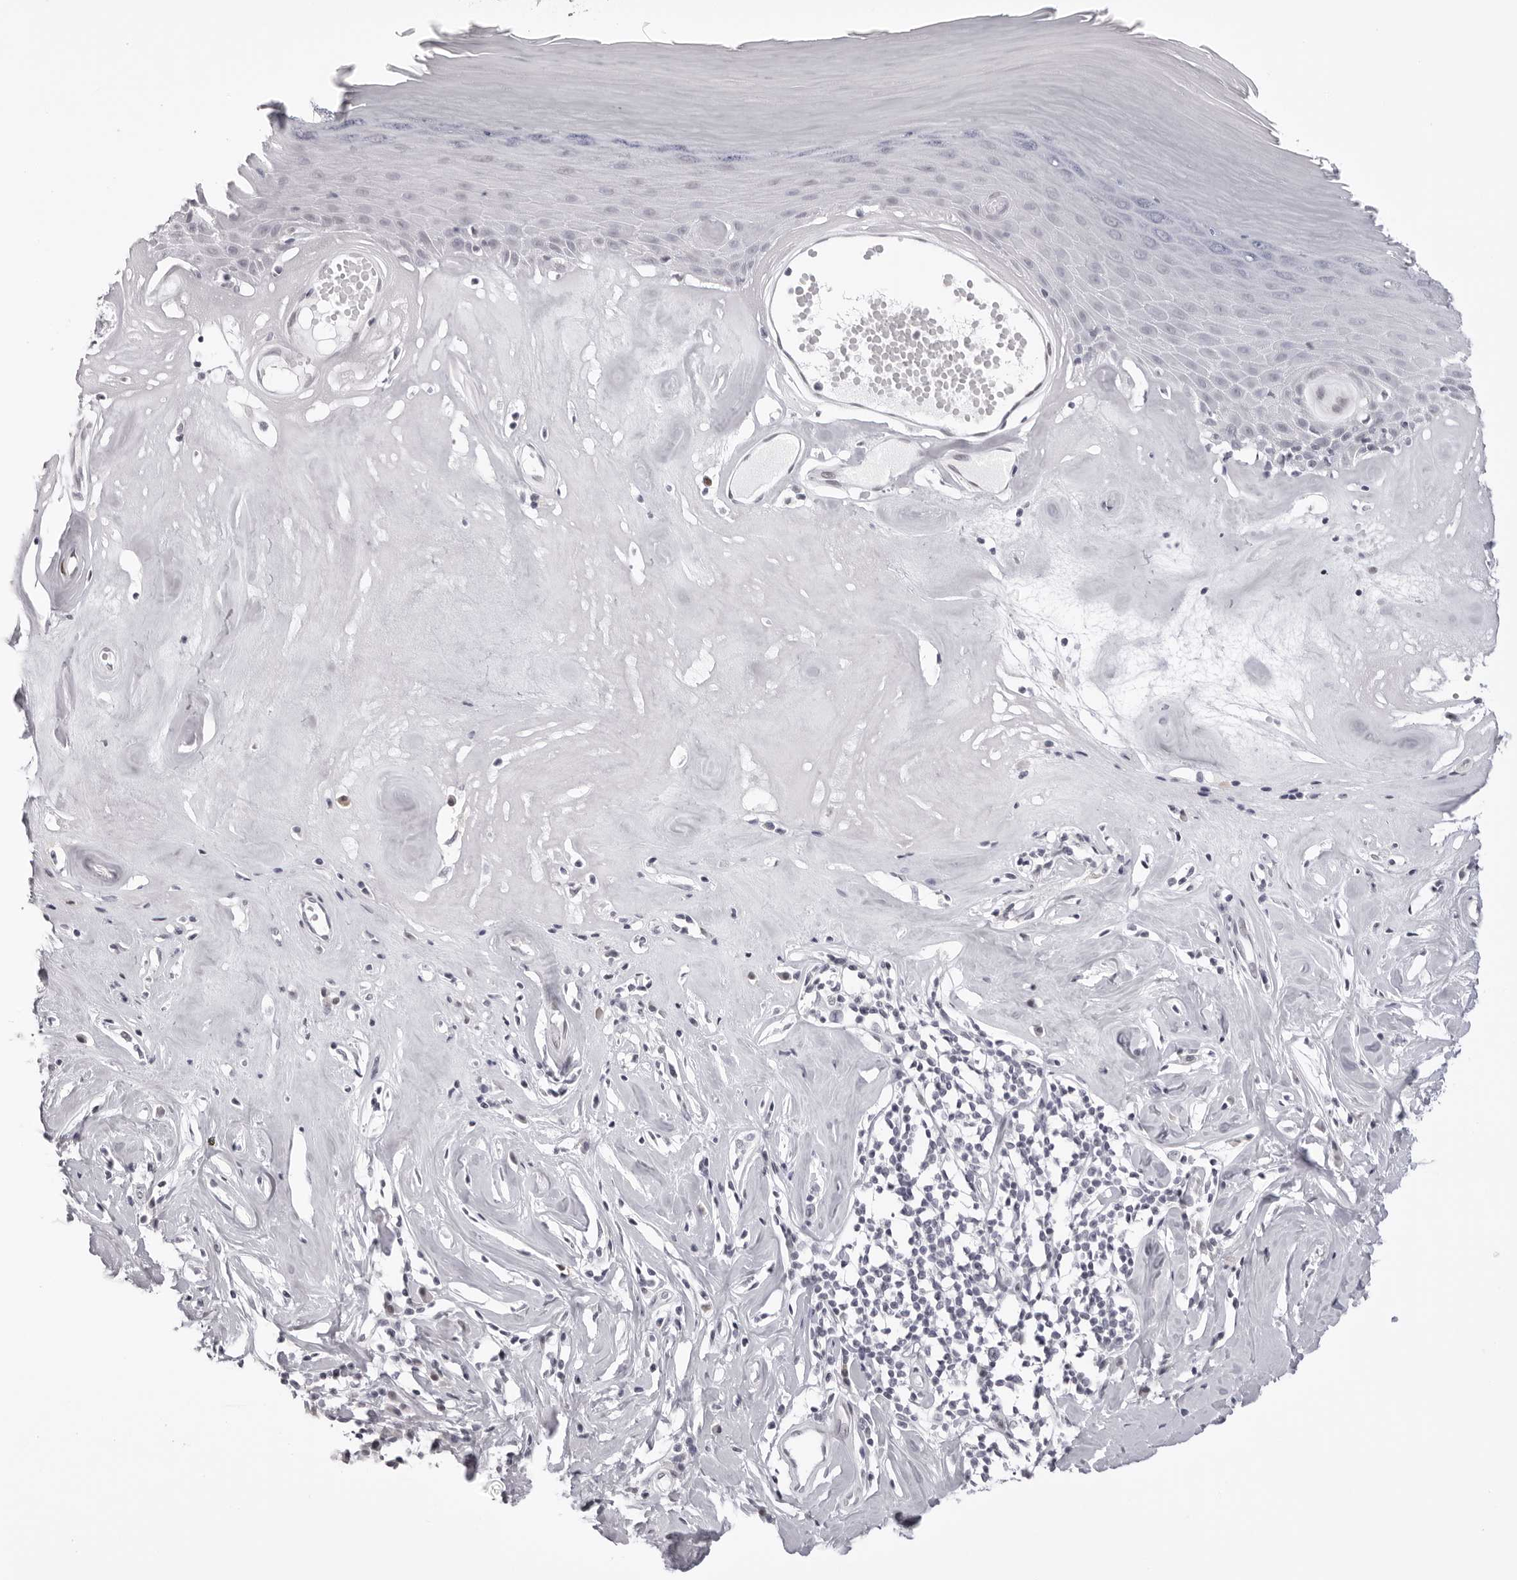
{"staining": {"intensity": "moderate", "quantity": "<25%", "location": "cytoplasmic/membranous"}, "tissue": "skin", "cell_type": "Epidermal cells", "image_type": "normal", "snomed": [{"axis": "morphology", "description": "Normal tissue, NOS"}, {"axis": "morphology", "description": "Inflammation, NOS"}, {"axis": "topography", "description": "Vulva"}], "caption": "Protein staining of unremarkable skin displays moderate cytoplasmic/membranous expression in approximately <25% of epidermal cells. The staining was performed using DAB, with brown indicating positive protein expression. Nuclei are stained blue with hematoxylin.", "gene": "MAFK", "patient": {"sex": "female", "age": 84}}